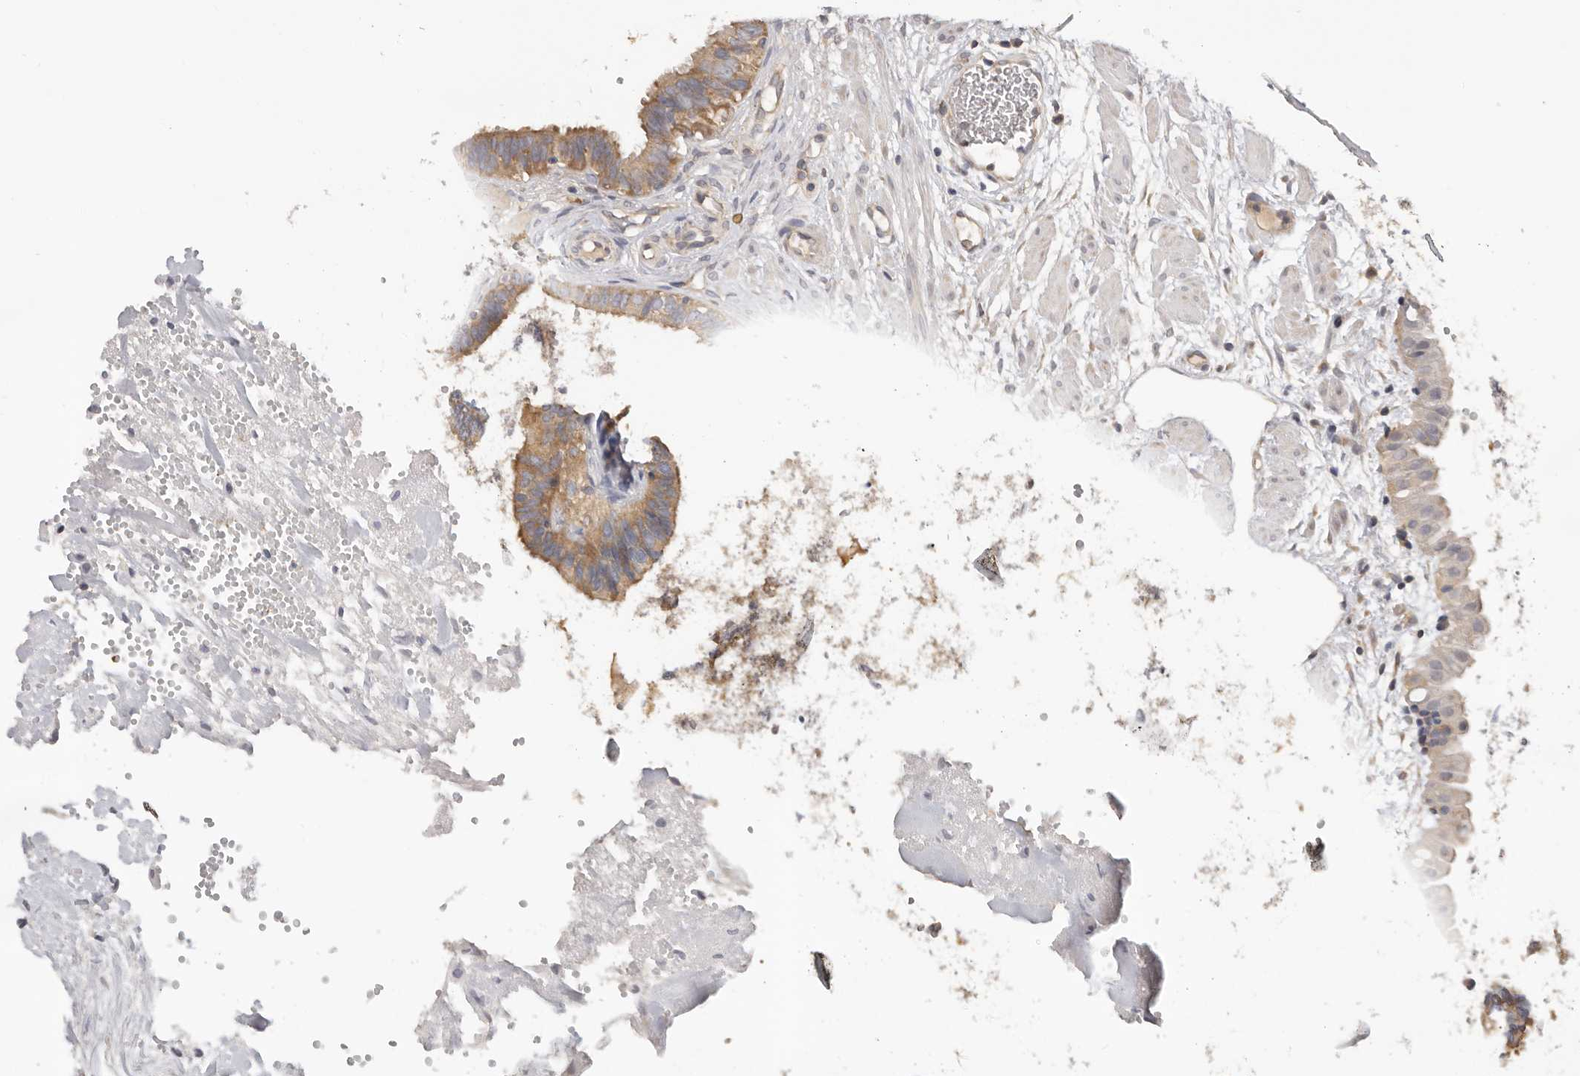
{"staining": {"intensity": "moderate", "quantity": ">75%", "location": "cytoplasmic/membranous"}, "tissue": "fallopian tube", "cell_type": "Glandular cells", "image_type": "normal", "snomed": [{"axis": "morphology", "description": "Normal tissue, NOS"}, {"axis": "topography", "description": "Fallopian tube"}, {"axis": "topography", "description": "Placenta"}], "caption": "Immunohistochemistry (IHC) staining of benign fallopian tube, which exhibits medium levels of moderate cytoplasmic/membranous staining in about >75% of glandular cells indicating moderate cytoplasmic/membranous protein expression. The staining was performed using DAB (3,3'-diaminobenzidine) (brown) for protein detection and nuclei were counterstained in hematoxylin (blue).", "gene": "PPP1R42", "patient": {"sex": "female", "age": 32}}